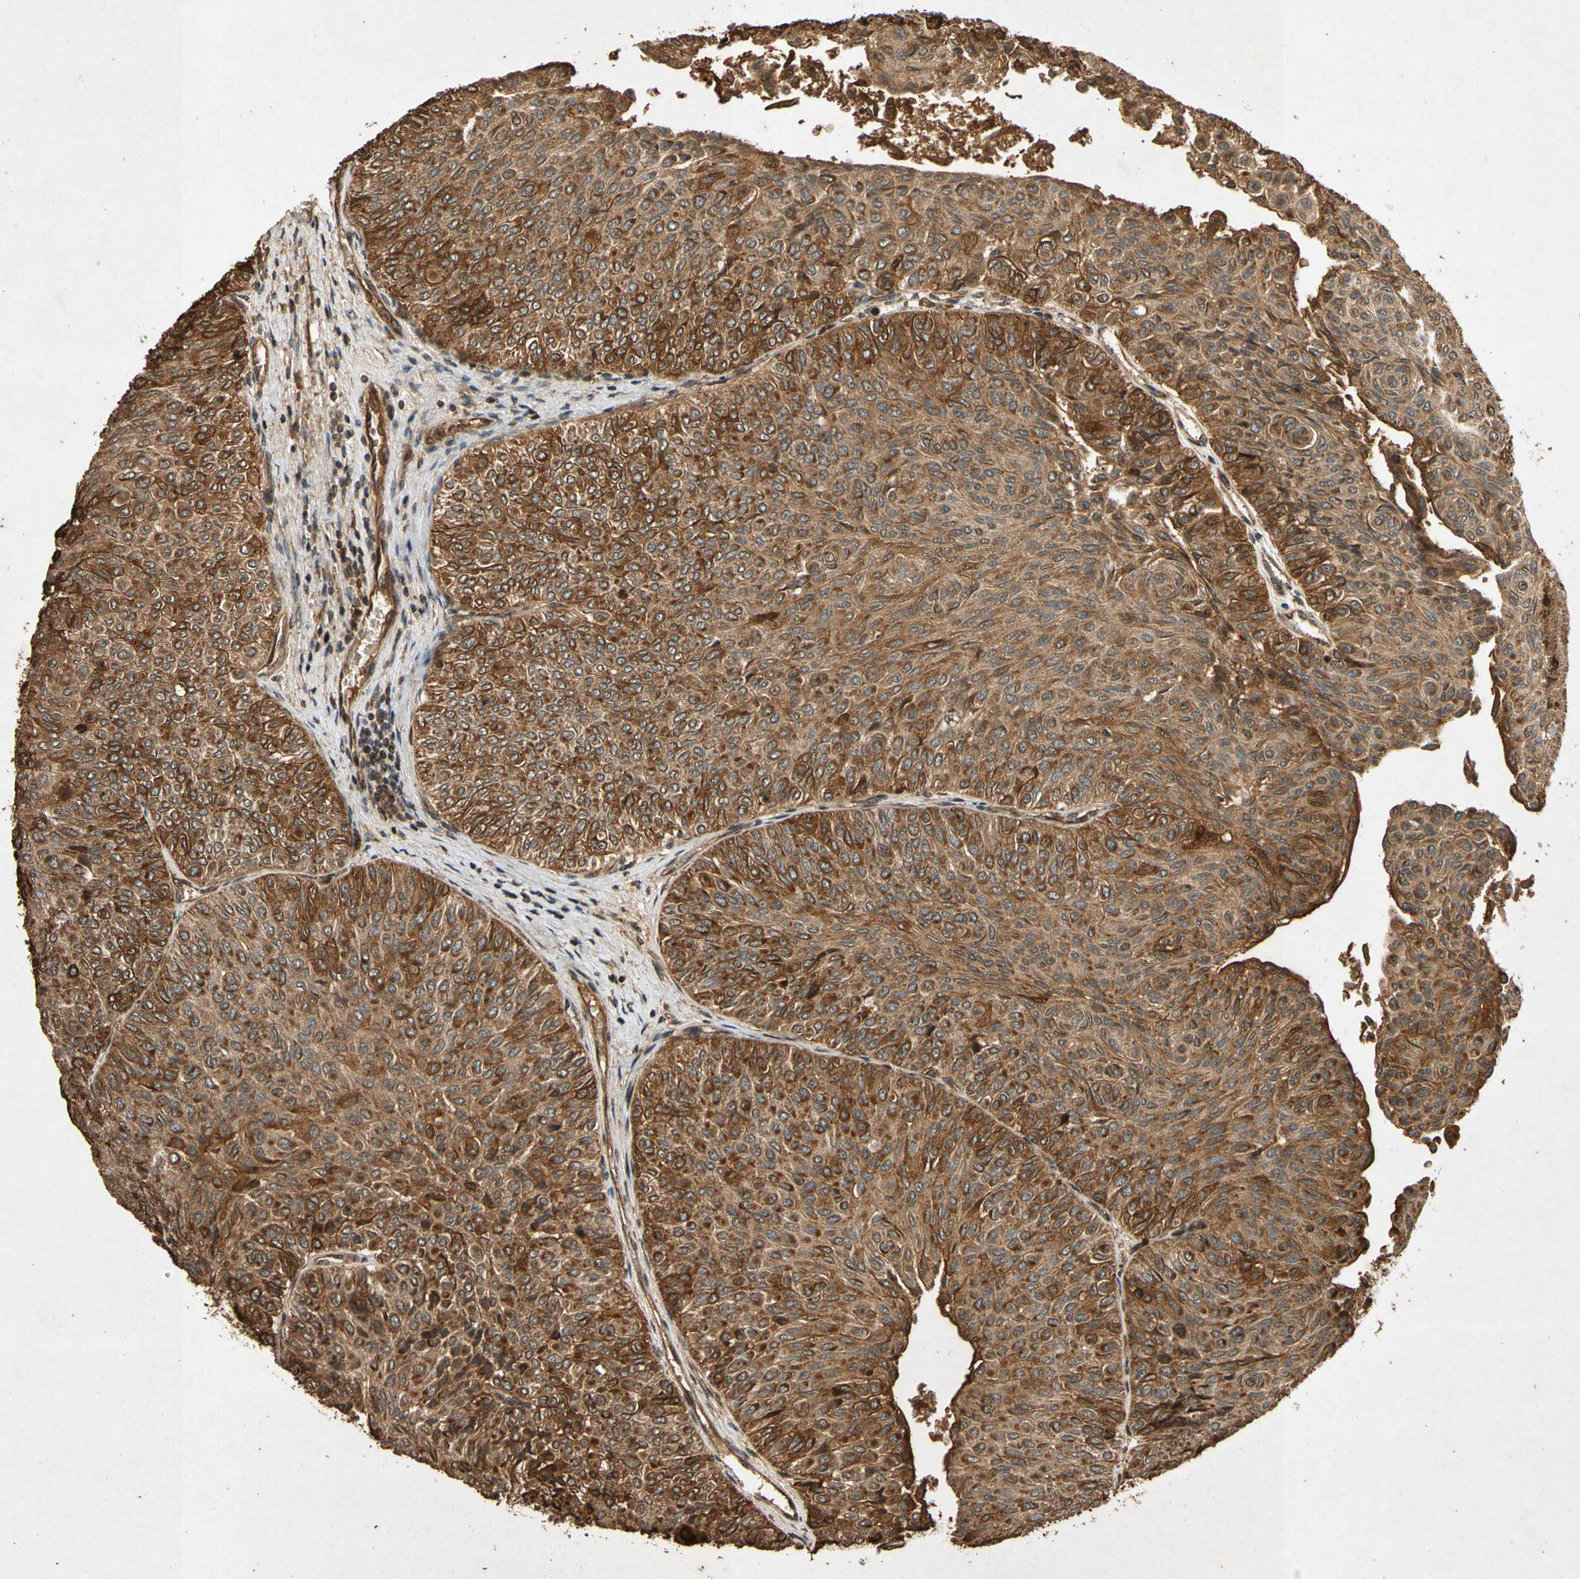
{"staining": {"intensity": "strong", "quantity": ">75%", "location": "cytoplasmic/membranous"}, "tissue": "urothelial cancer", "cell_type": "Tumor cells", "image_type": "cancer", "snomed": [{"axis": "morphology", "description": "Urothelial carcinoma, Low grade"}, {"axis": "topography", "description": "Urinary bladder"}], "caption": "Immunohistochemical staining of urothelial carcinoma (low-grade) exhibits high levels of strong cytoplasmic/membranous protein staining in approximately >75% of tumor cells.", "gene": "TXN2", "patient": {"sex": "male", "age": 78}}